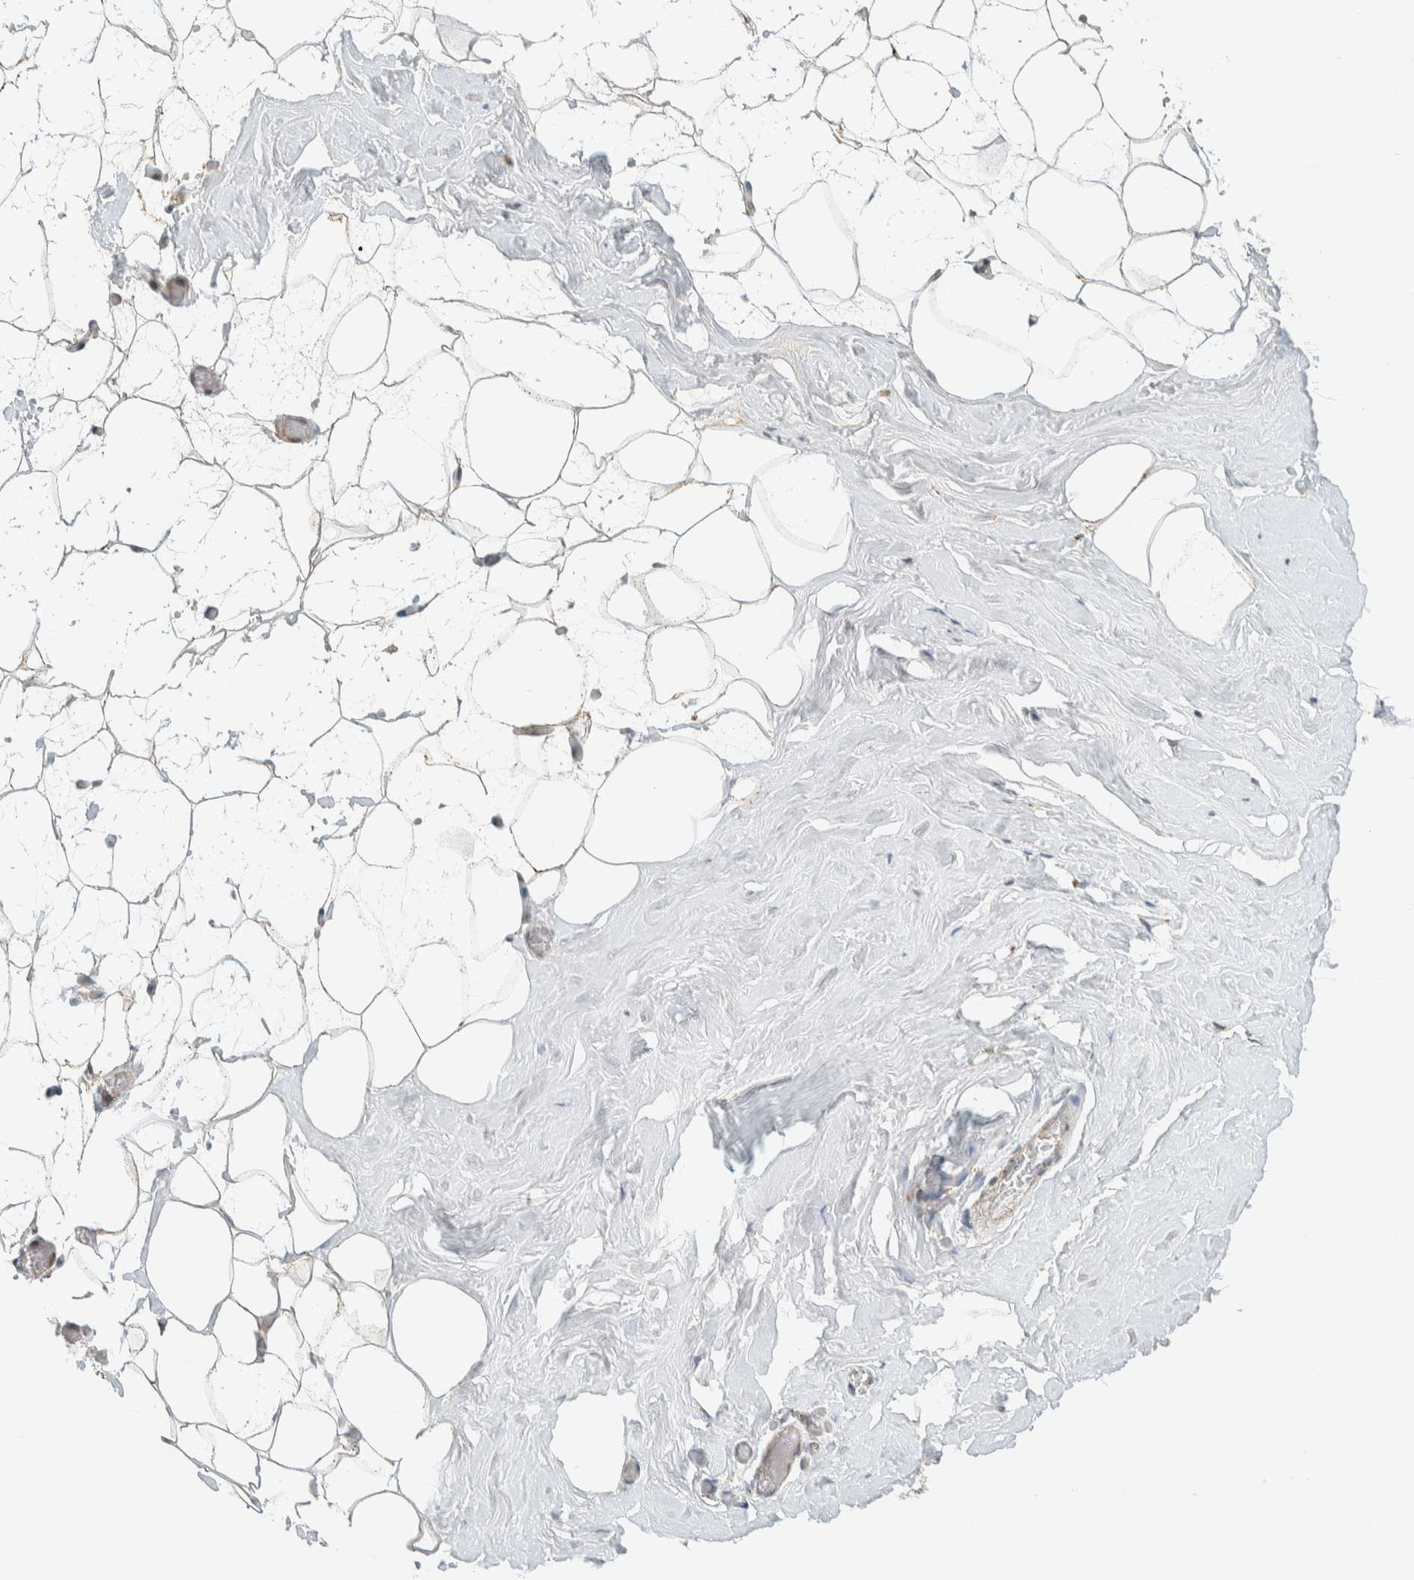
{"staining": {"intensity": "negative", "quantity": "none", "location": "none"}, "tissue": "adipose tissue", "cell_type": "Adipocytes", "image_type": "normal", "snomed": [{"axis": "morphology", "description": "Normal tissue, NOS"}, {"axis": "morphology", "description": "Fibrosis, NOS"}, {"axis": "topography", "description": "Breast"}, {"axis": "topography", "description": "Adipose tissue"}], "caption": "Immunohistochemical staining of normal human adipose tissue displays no significant staining in adipocytes.", "gene": "ITPRID1", "patient": {"sex": "female", "age": 39}}